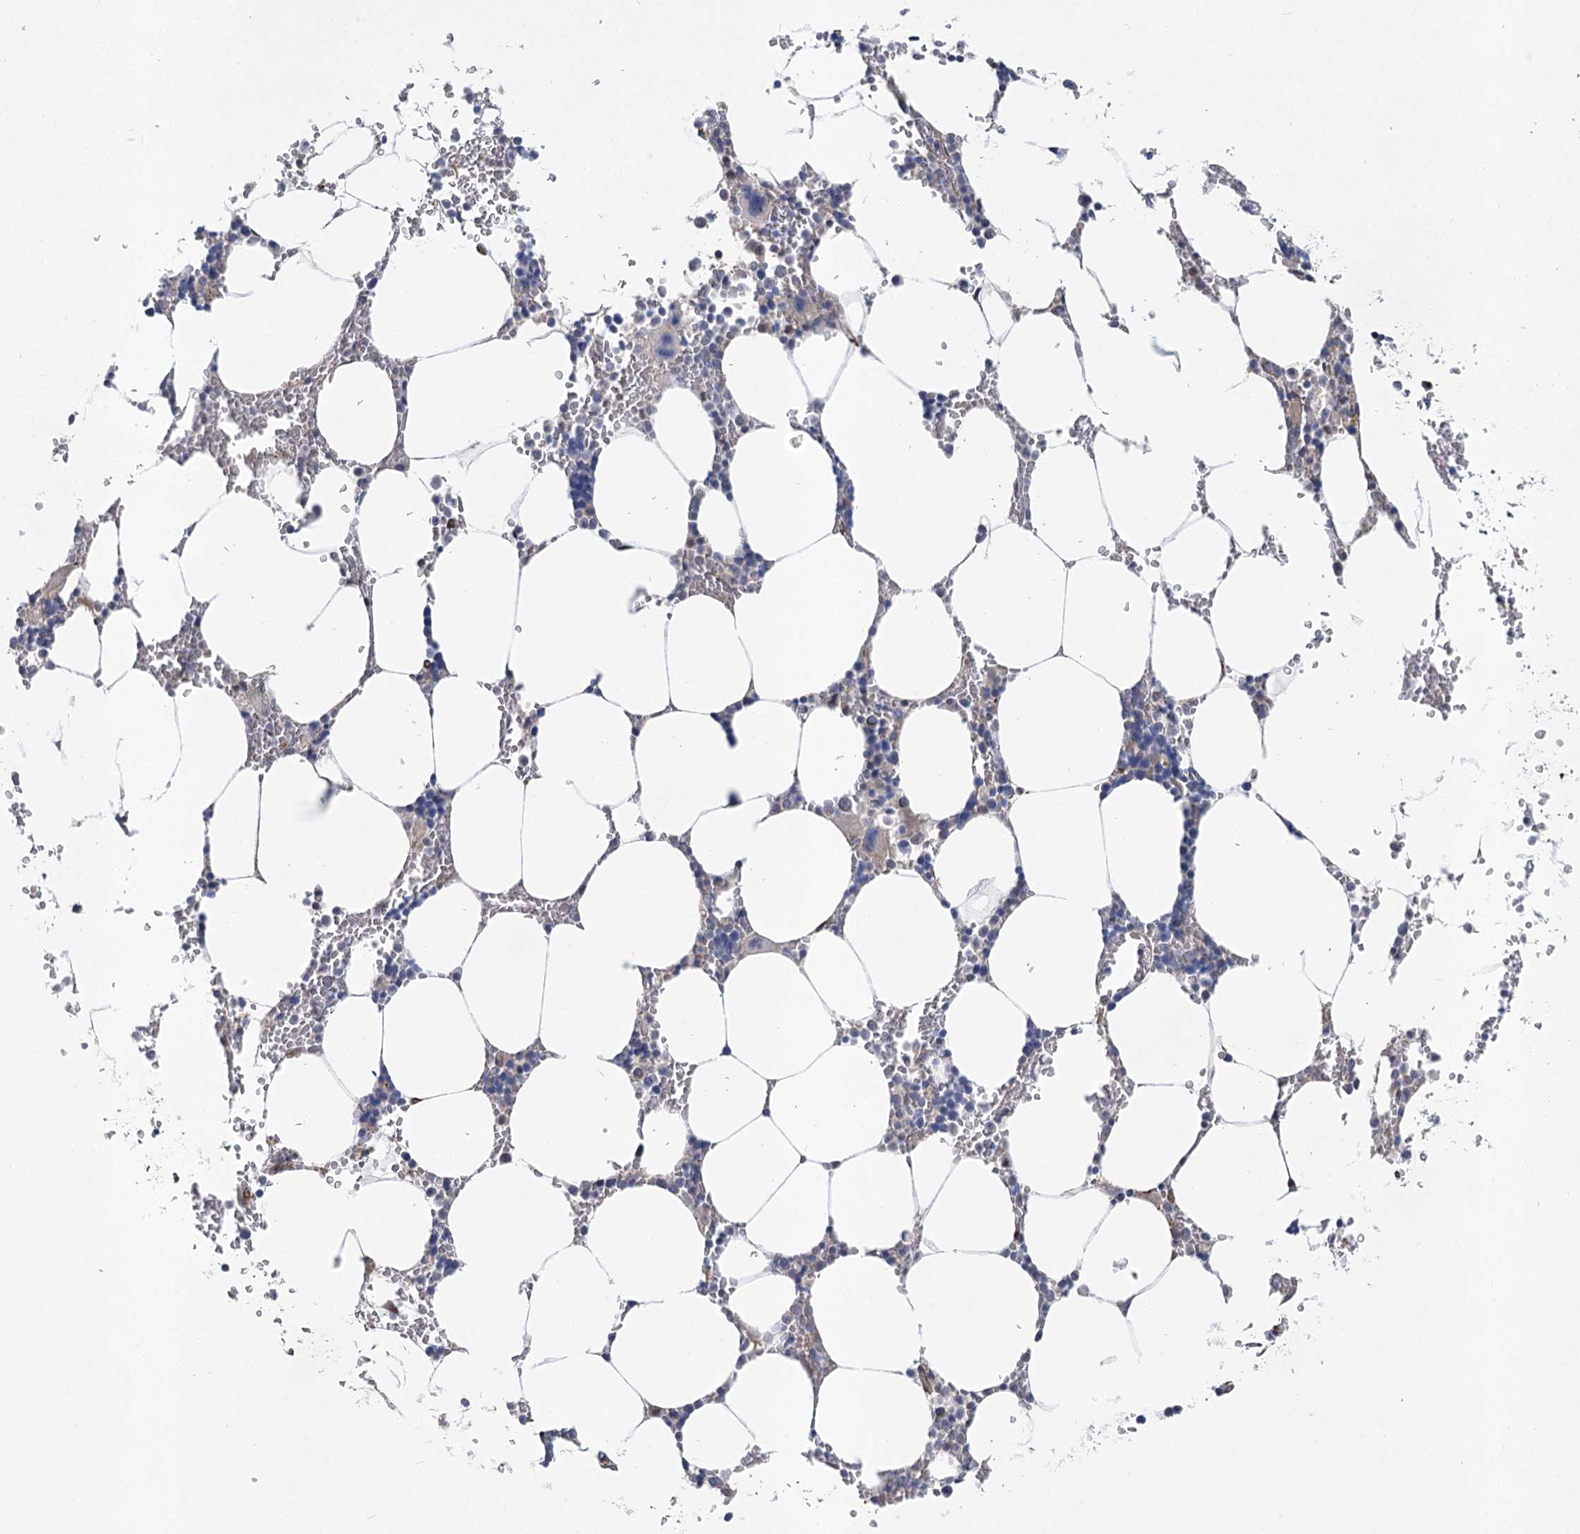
{"staining": {"intensity": "negative", "quantity": "none", "location": "none"}, "tissue": "bone marrow", "cell_type": "Hematopoietic cells", "image_type": "normal", "snomed": [{"axis": "morphology", "description": "Normal tissue, NOS"}, {"axis": "topography", "description": "Bone marrow"}], "caption": "Immunohistochemical staining of normal human bone marrow shows no significant positivity in hematopoietic cells.", "gene": "RWDD4", "patient": {"sex": "male", "age": 70}}